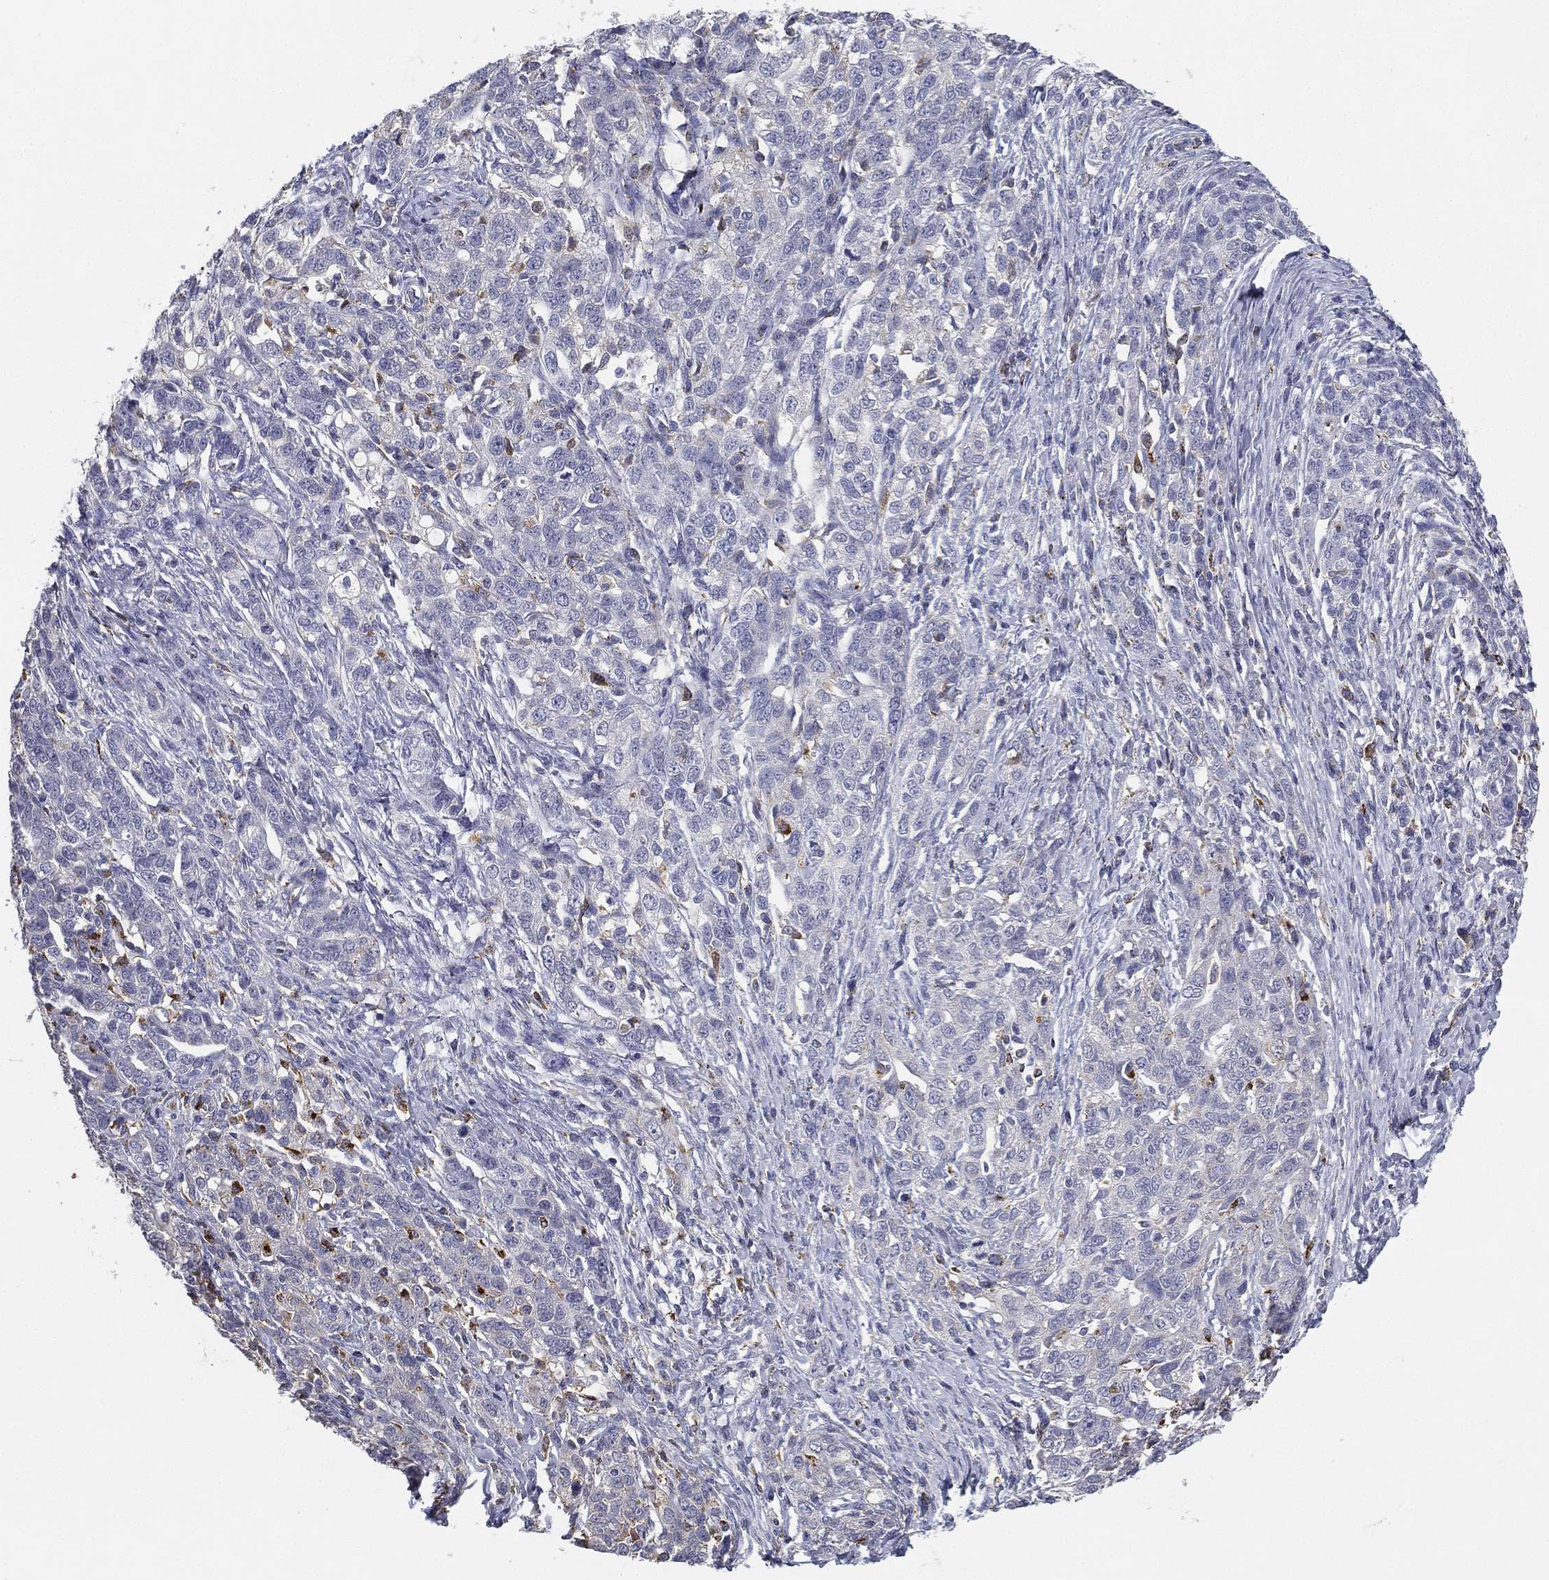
{"staining": {"intensity": "negative", "quantity": "none", "location": "none"}, "tissue": "ovarian cancer", "cell_type": "Tumor cells", "image_type": "cancer", "snomed": [{"axis": "morphology", "description": "Cystadenocarcinoma, serous, NOS"}, {"axis": "topography", "description": "Ovary"}], "caption": "DAB (3,3'-diaminobenzidine) immunohistochemical staining of ovarian cancer exhibits no significant expression in tumor cells.", "gene": "NPC2", "patient": {"sex": "female", "age": 71}}